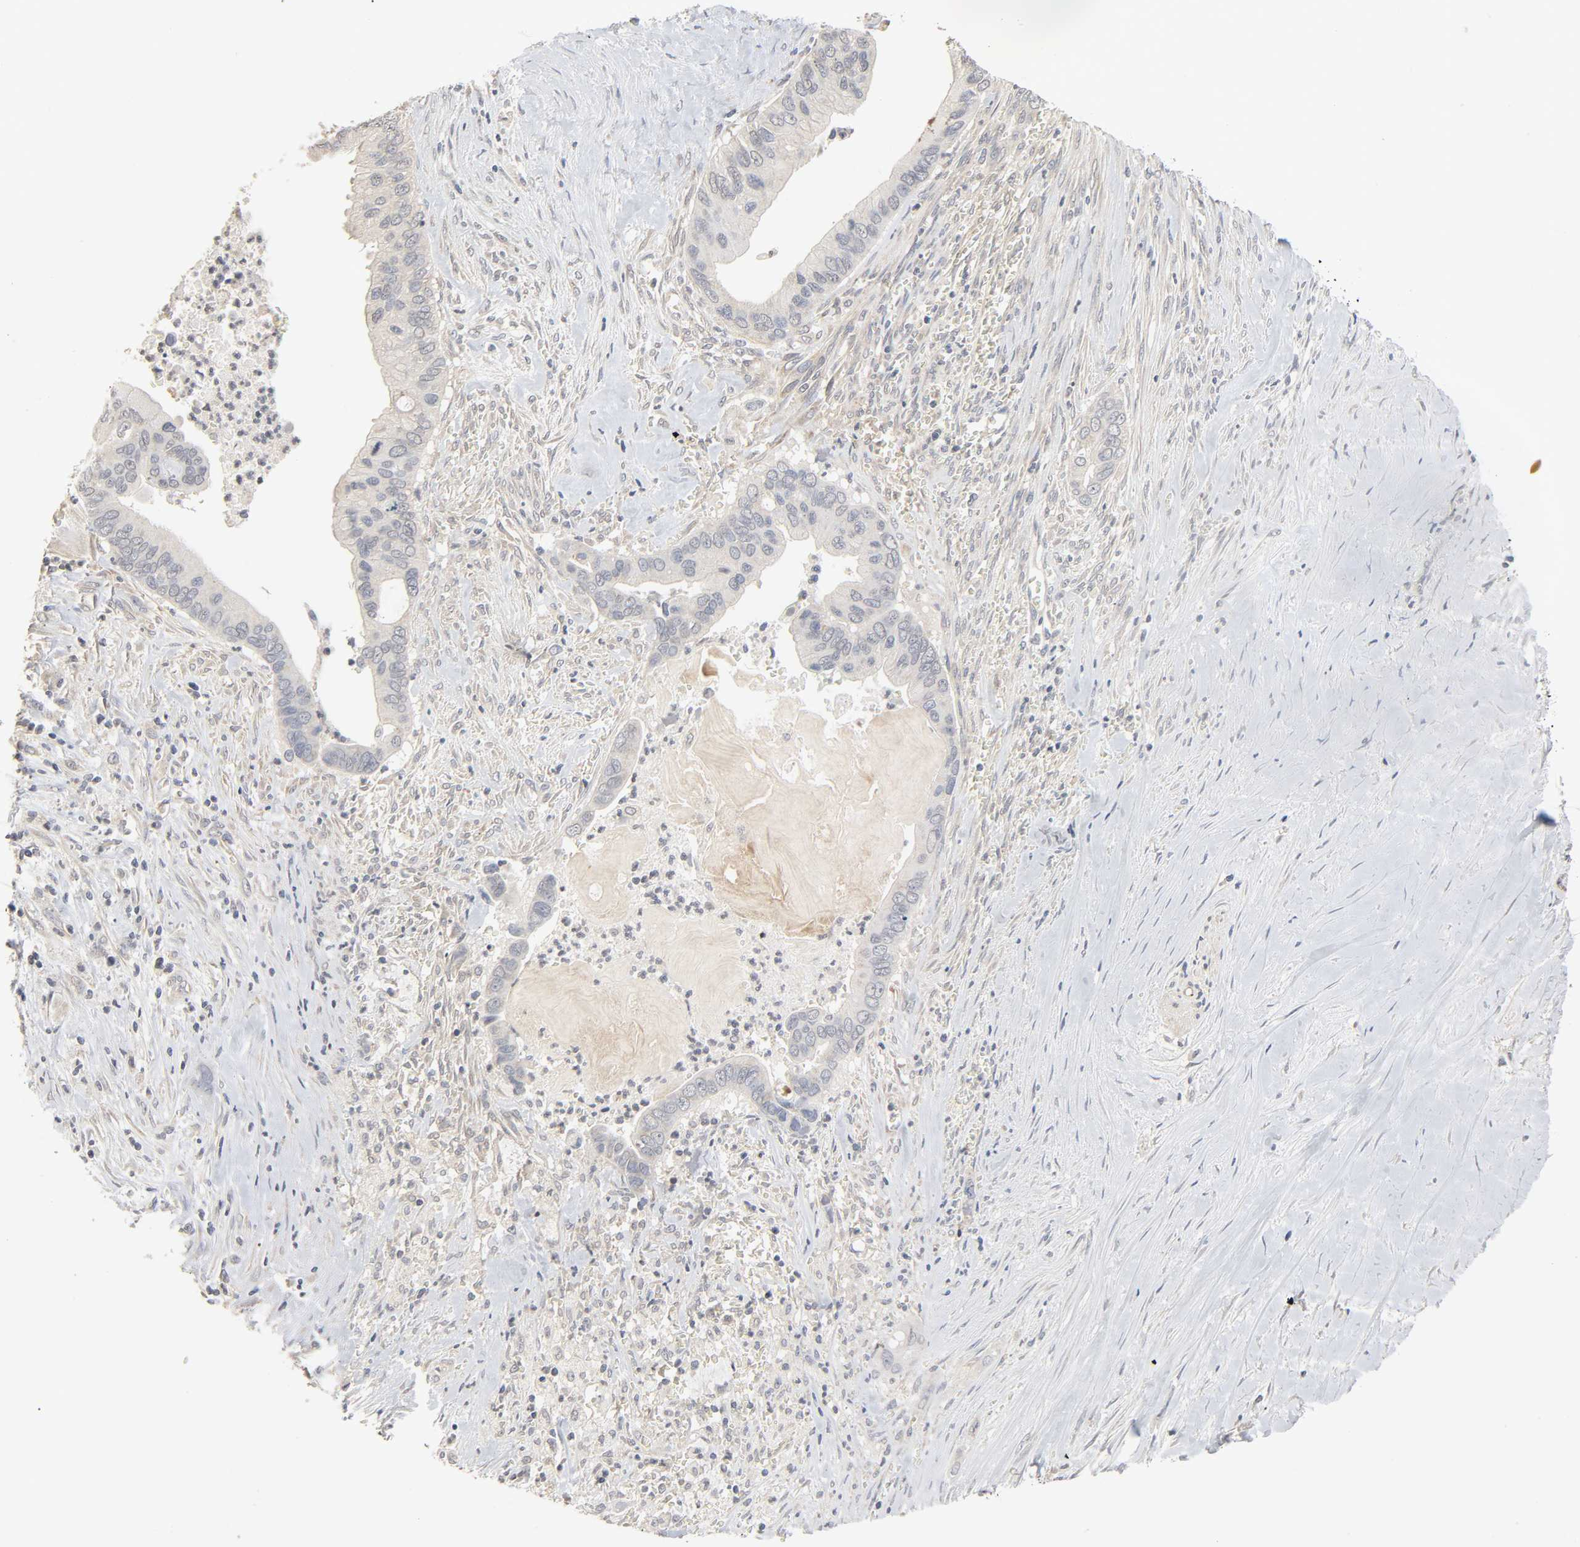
{"staining": {"intensity": "weak", "quantity": "<25%", "location": "cytoplasmic/membranous"}, "tissue": "pancreatic cancer", "cell_type": "Tumor cells", "image_type": "cancer", "snomed": [{"axis": "morphology", "description": "Adenocarcinoma, NOS"}, {"axis": "topography", "description": "Pancreas"}], "caption": "Tumor cells are negative for protein expression in human adenocarcinoma (pancreatic).", "gene": "CLEC4E", "patient": {"sex": "male", "age": 59}}